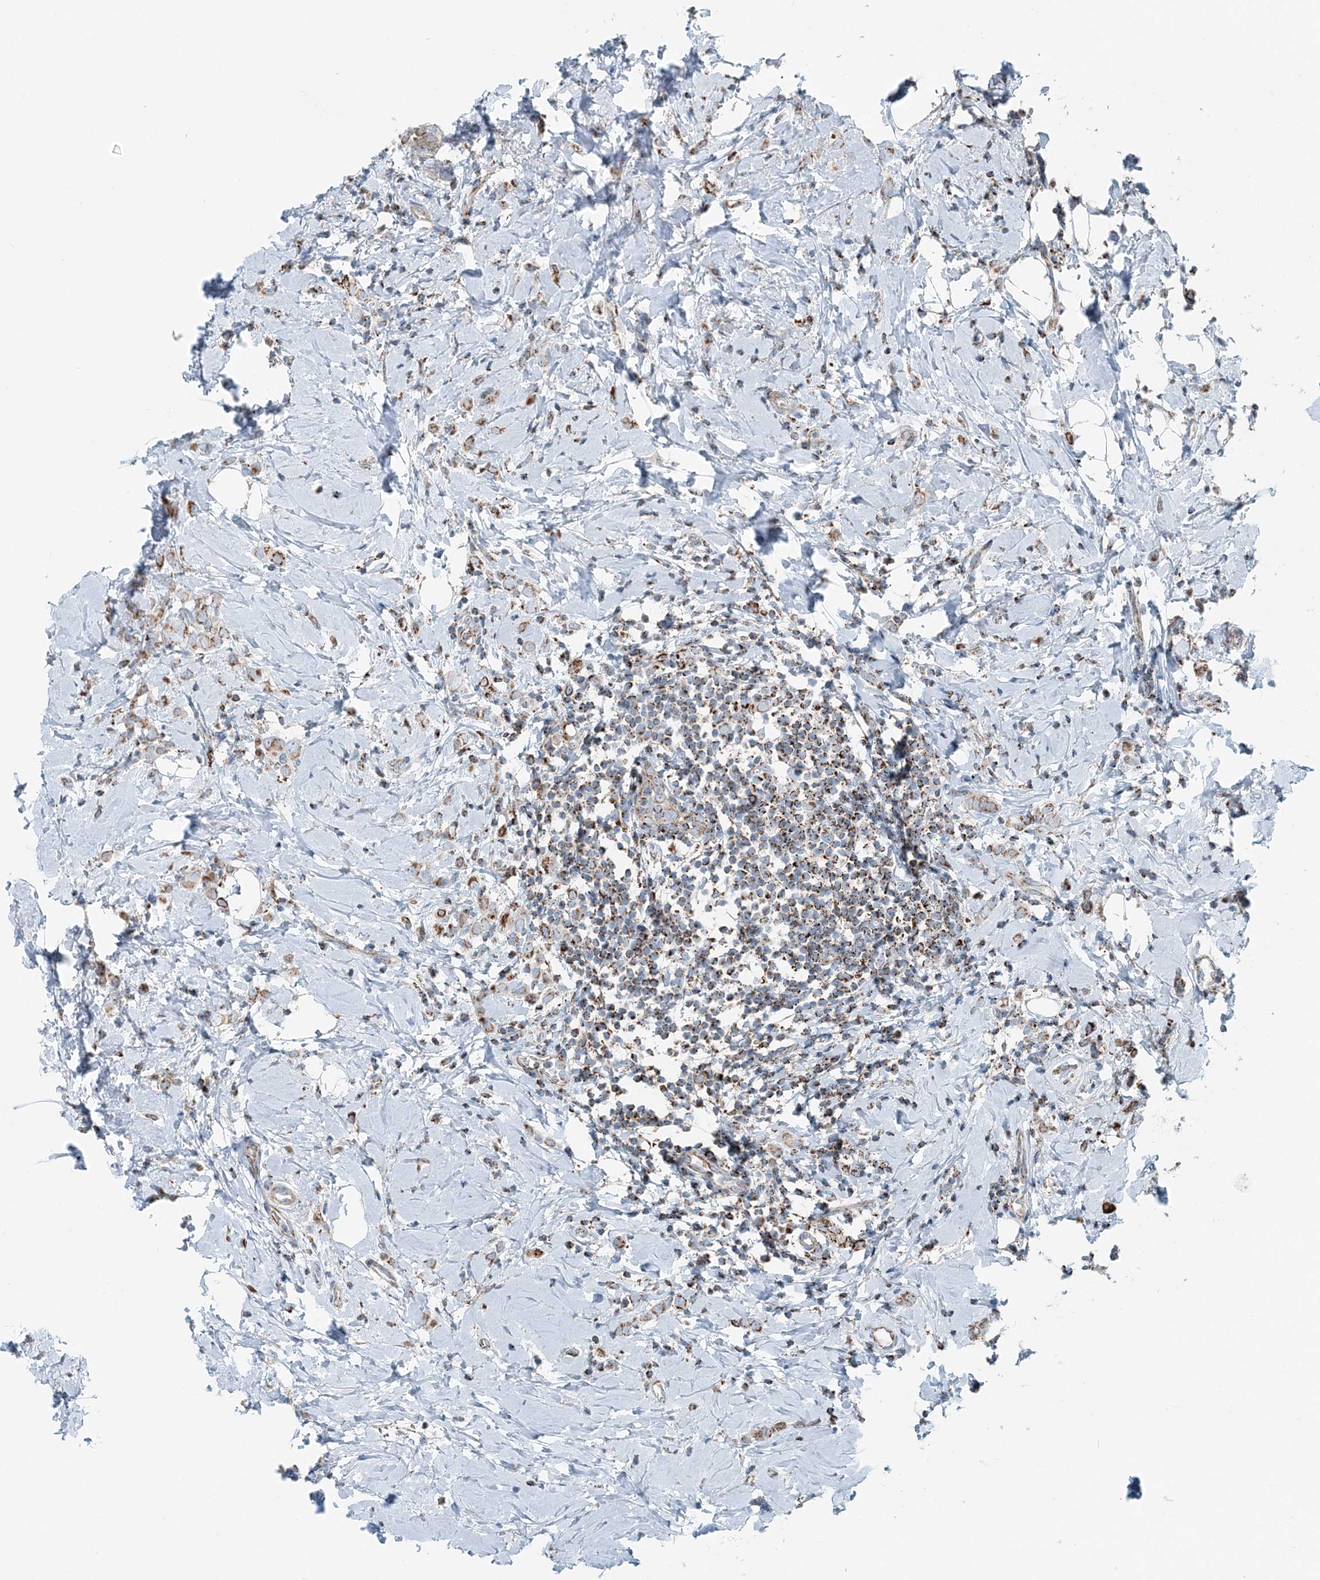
{"staining": {"intensity": "moderate", "quantity": ">75%", "location": "cytoplasmic/membranous"}, "tissue": "breast cancer", "cell_type": "Tumor cells", "image_type": "cancer", "snomed": [{"axis": "morphology", "description": "Lobular carcinoma"}, {"axis": "topography", "description": "Breast"}], "caption": "DAB immunohistochemical staining of breast cancer (lobular carcinoma) reveals moderate cytoplasmic/membranous protein staining in approximately >75% of tumor cells.", "gene": "INTU", "patient": {"sex": "female", "age": 47}}